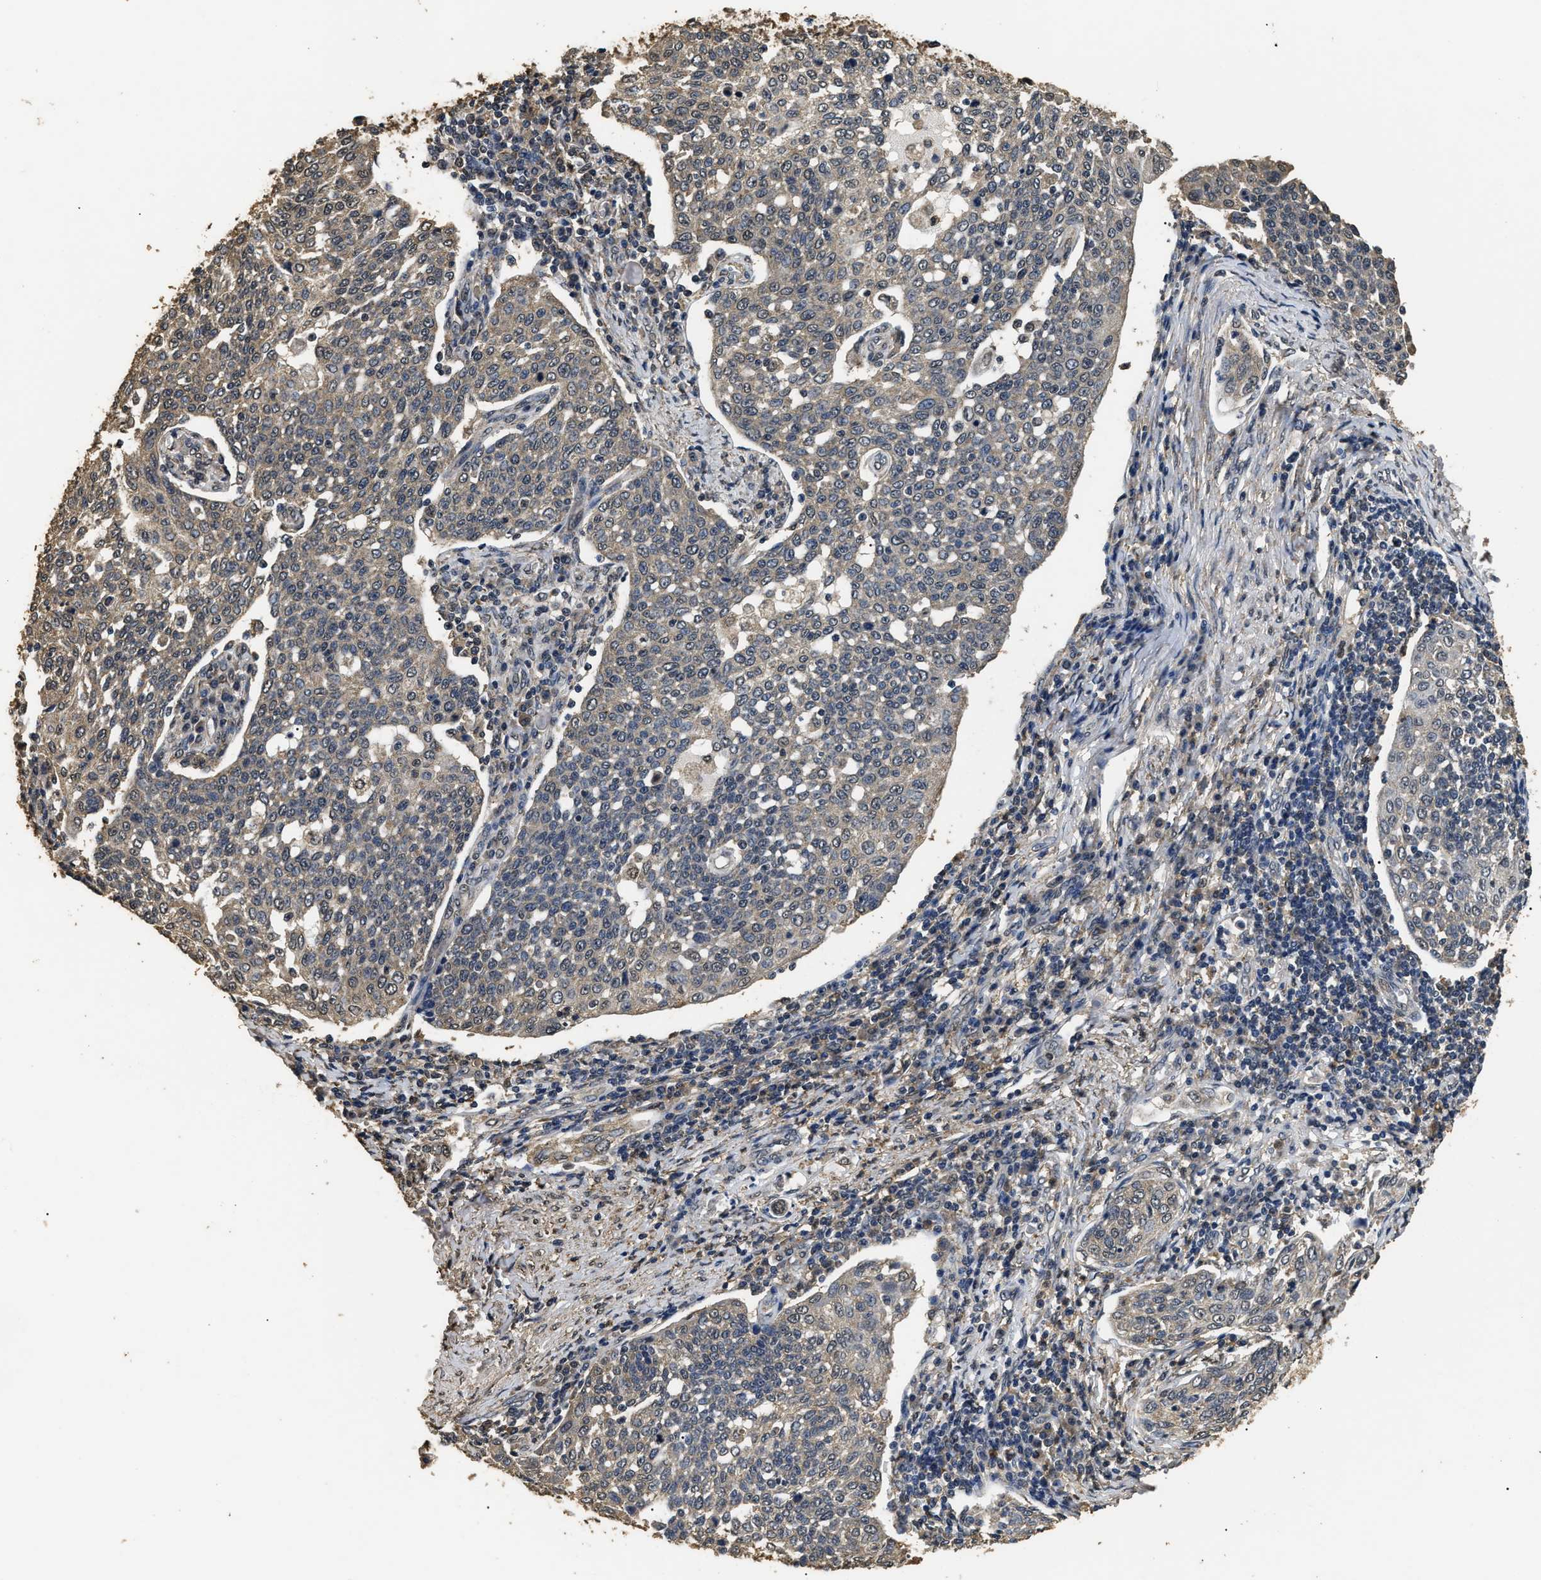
{"staining": {"intensity": "weak", "quantity": "25%-75%", "location": "cytoplasmic/membranous"}, "tissue": "cervical cancer", "cell_type": "Tumor cells", "image_type": "cancer", "snomed": [{"axis": "morphology", "description": "Squamous cell carcinoma, NOS"}, {"axis": "topography", "description": "Cervix"}], "caption": "Squamous cell carcinoma (cervical) was stained to show a protein in brown. There is low levels of weak cytoplasmic/membranous expression in approximately 25%-75% of tumor cells.", "gene": "PSMD8", "patient": {"sex": "female", "age": 34}}